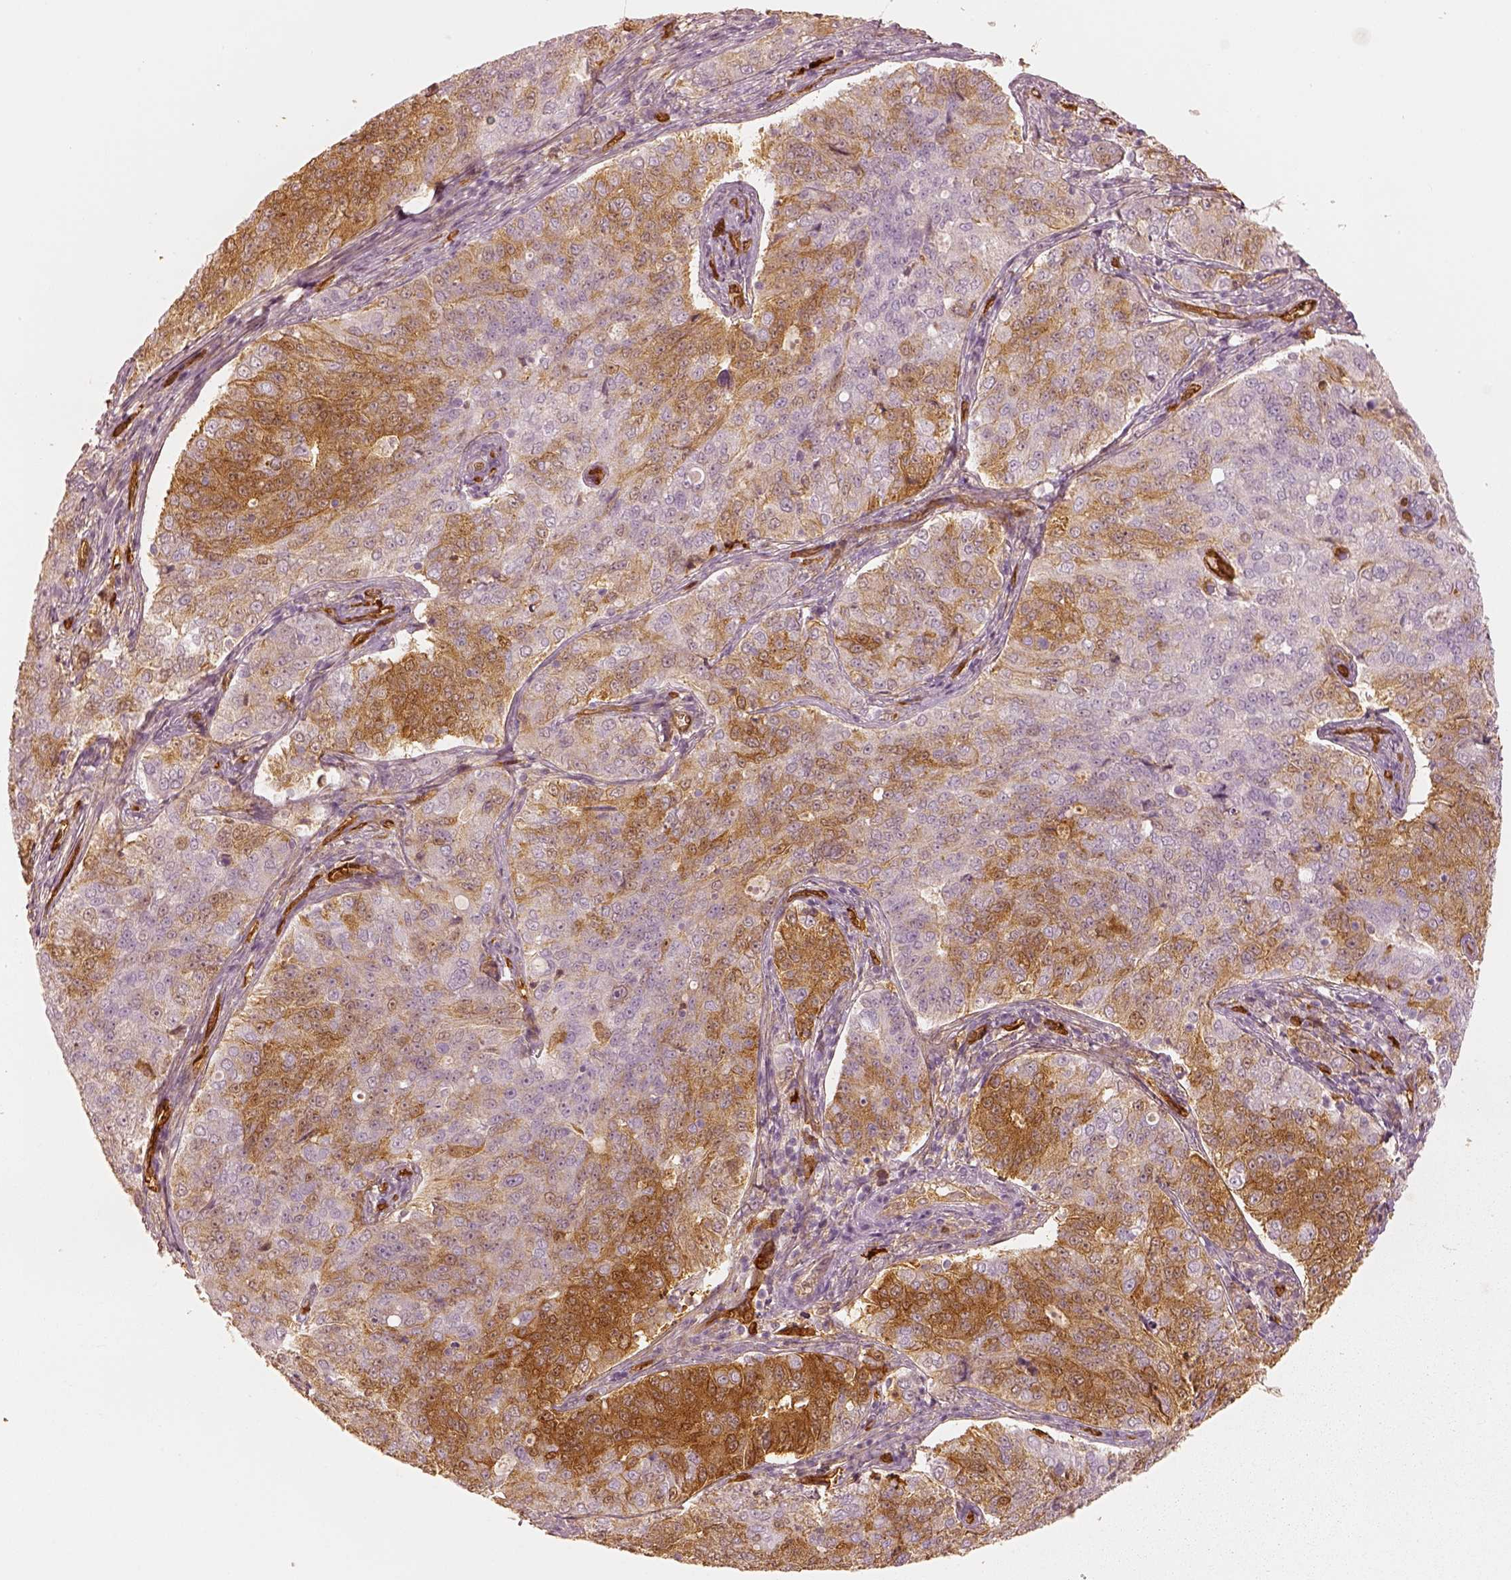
{"staining": {"intensity": "moderate", "quantity": "25%-75%", "location": "cytoplasmic/membranous"}, "tissue": "endometrial cancer", "cell_type": "Tumor cells", "image_type": "cancer", "snomed": [{"axis": "morphology", "description": "Adenocarcinoma, NOS"}, {"axis": "topography", "description": "Endometrium"}], "caption": "Brown immunohistochemical staining in human endometrial cancer (adenocarcinoma) reveals moderate cytoplasmic/membranous staining in about 25%-75% of tumor cells.", "gene": "FSCN1", "patient": {"sex": "female", "age": 43}}